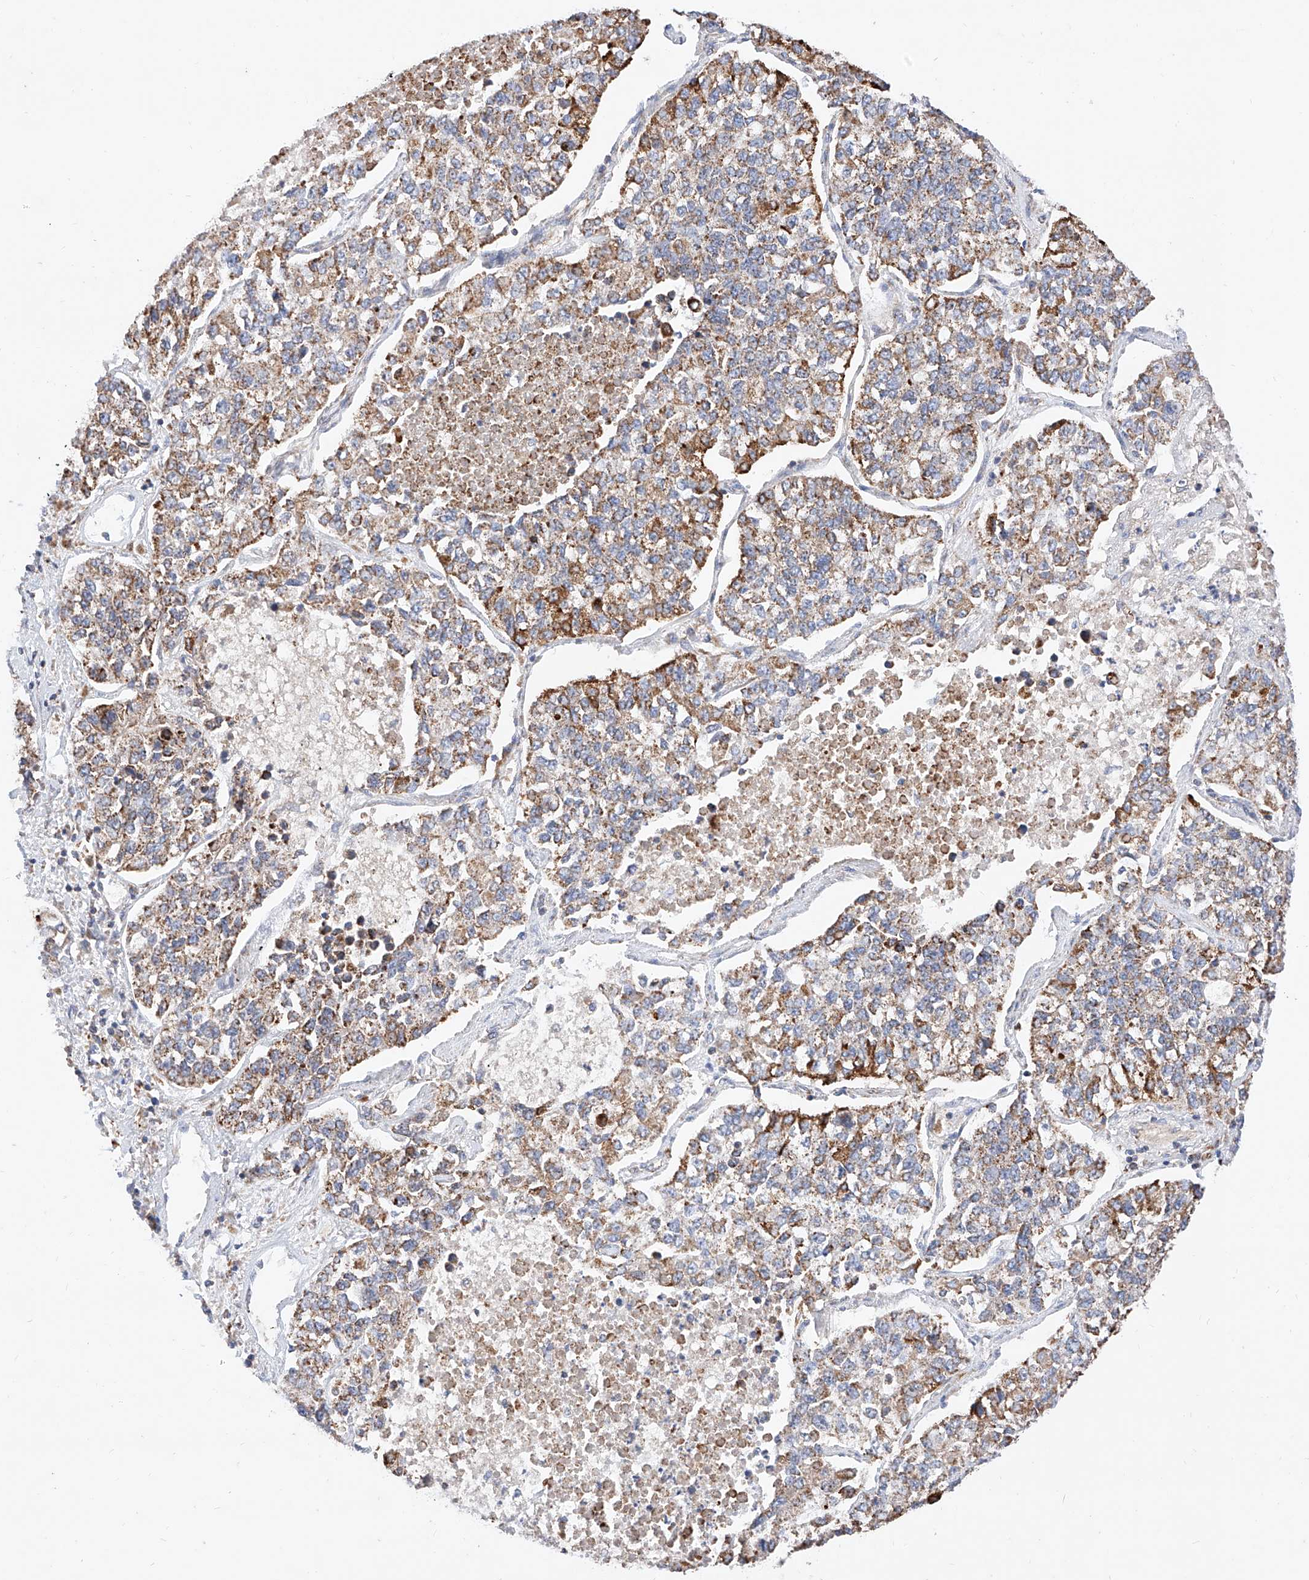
{"staining": {"intensity": "moderate", "quantity": ">75%", "location": "cytoplasmic/membranous"}, "tissue": "lung cancer", "cell_type": "Tumor cells", "image_type": "cancer", "snomed": [{"axis": "morphology", "description": "Adenocarcinoma, NOS"}, {"axis": "topography", "description": "Lung"}], "caption": "About >75% of tumor cells in lung adenocarcinoma display moderate cytoplasmic/membranous protein staining as visualized by brown immunohistochemical staining.", "gene": "NR1D1", "patient": {"sex": "male", "age": 49}}